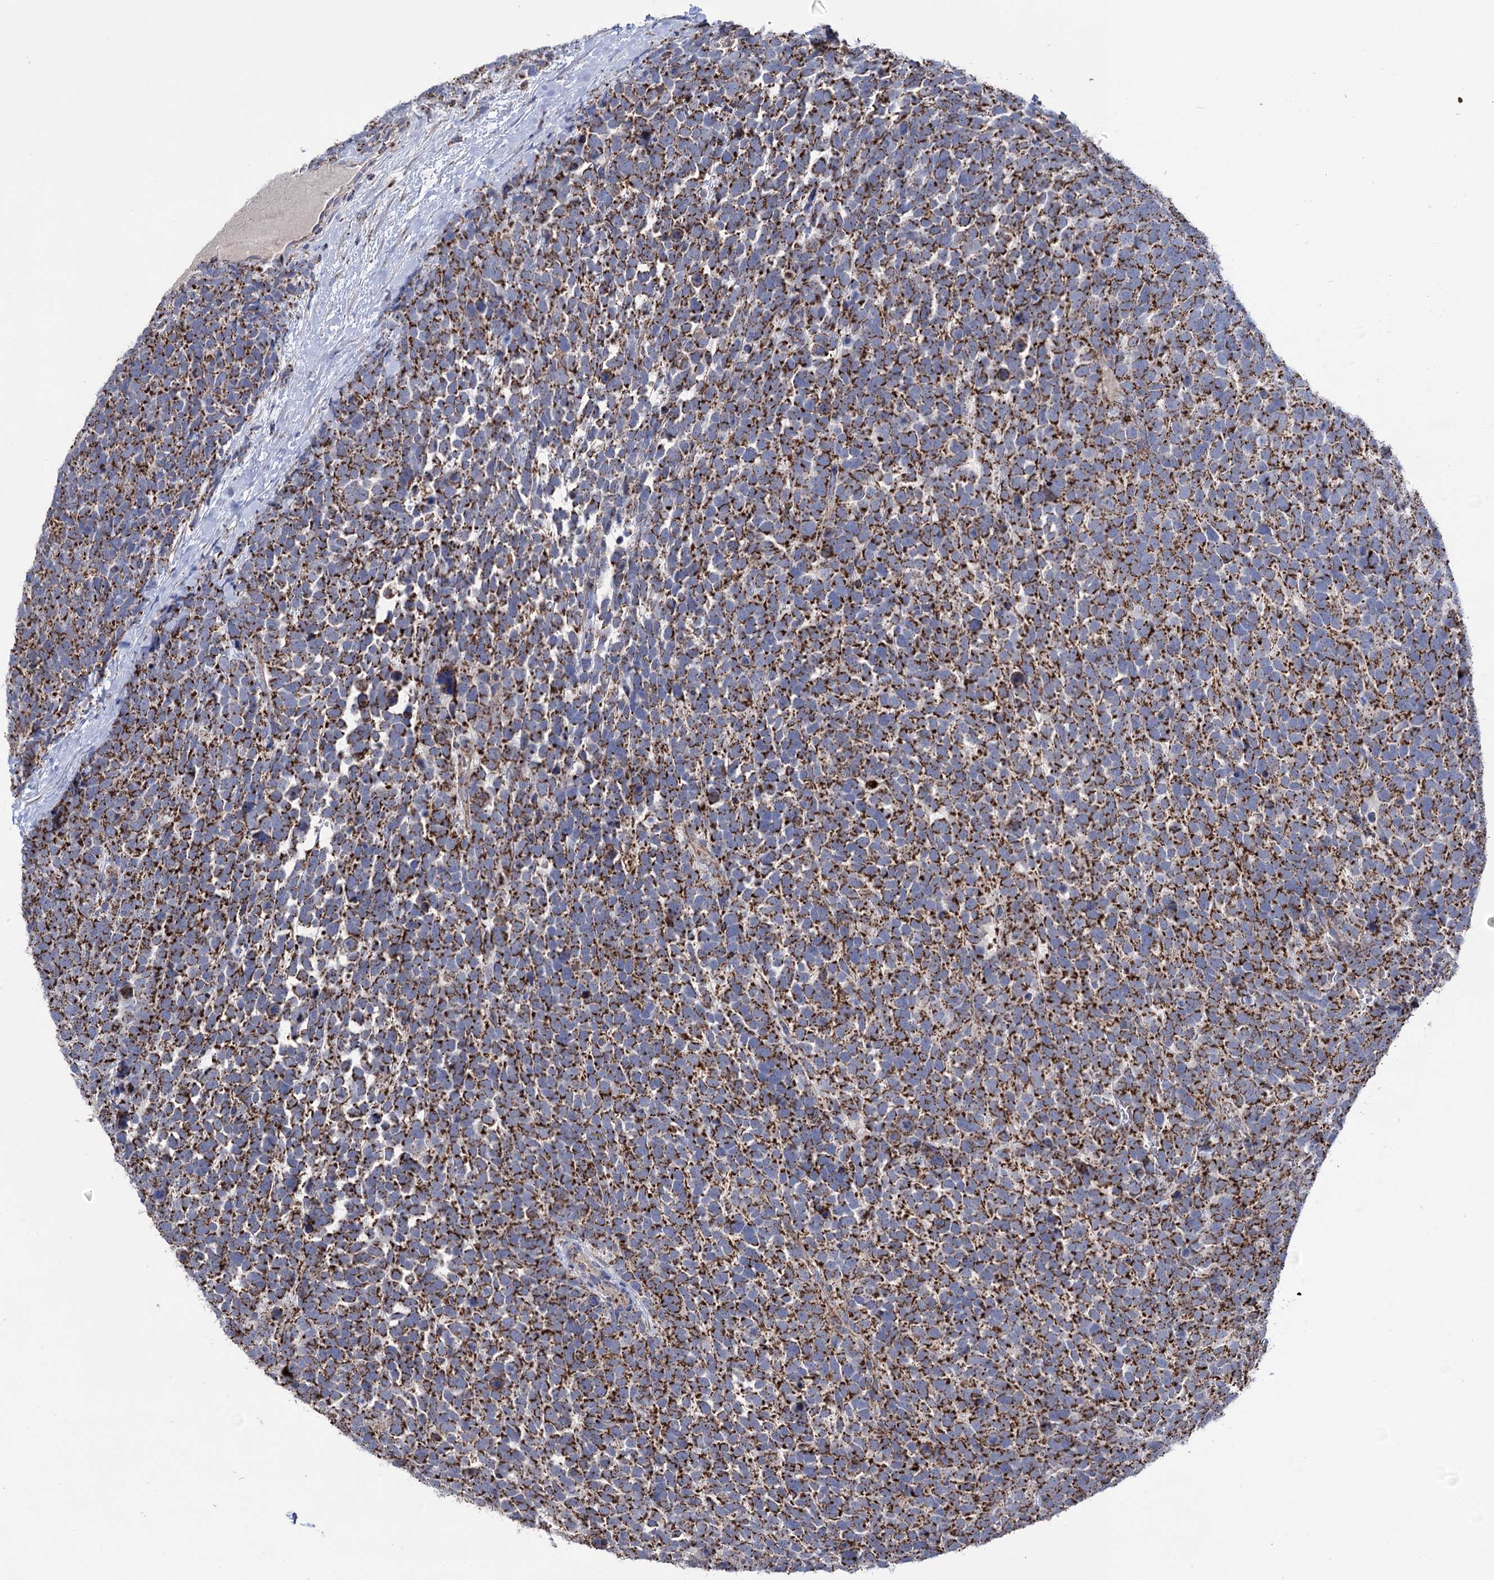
{"staining": {"intensity": "strong", "quantity": ">75%", "location": "cytoplasmic/membranous"}, "tissue": "urothelial cancer", "cell_type": "Tumor cells", "image_type": "cancer", "snomed": [{"axis": "morphology", "description": "Urothelial carcinoma, High grade"}, {"axis": "topography", "description": "Urinary bladder"}], "caption": "High-power microscopy captured an immunohistochemistry photomicrograph of urothelial cancer, revealing strong cytoplasmic/membranous expression in about >75% of tumor cells.", "gene": "ABHD10", "patient": {"sex": "female", "age": 82}}